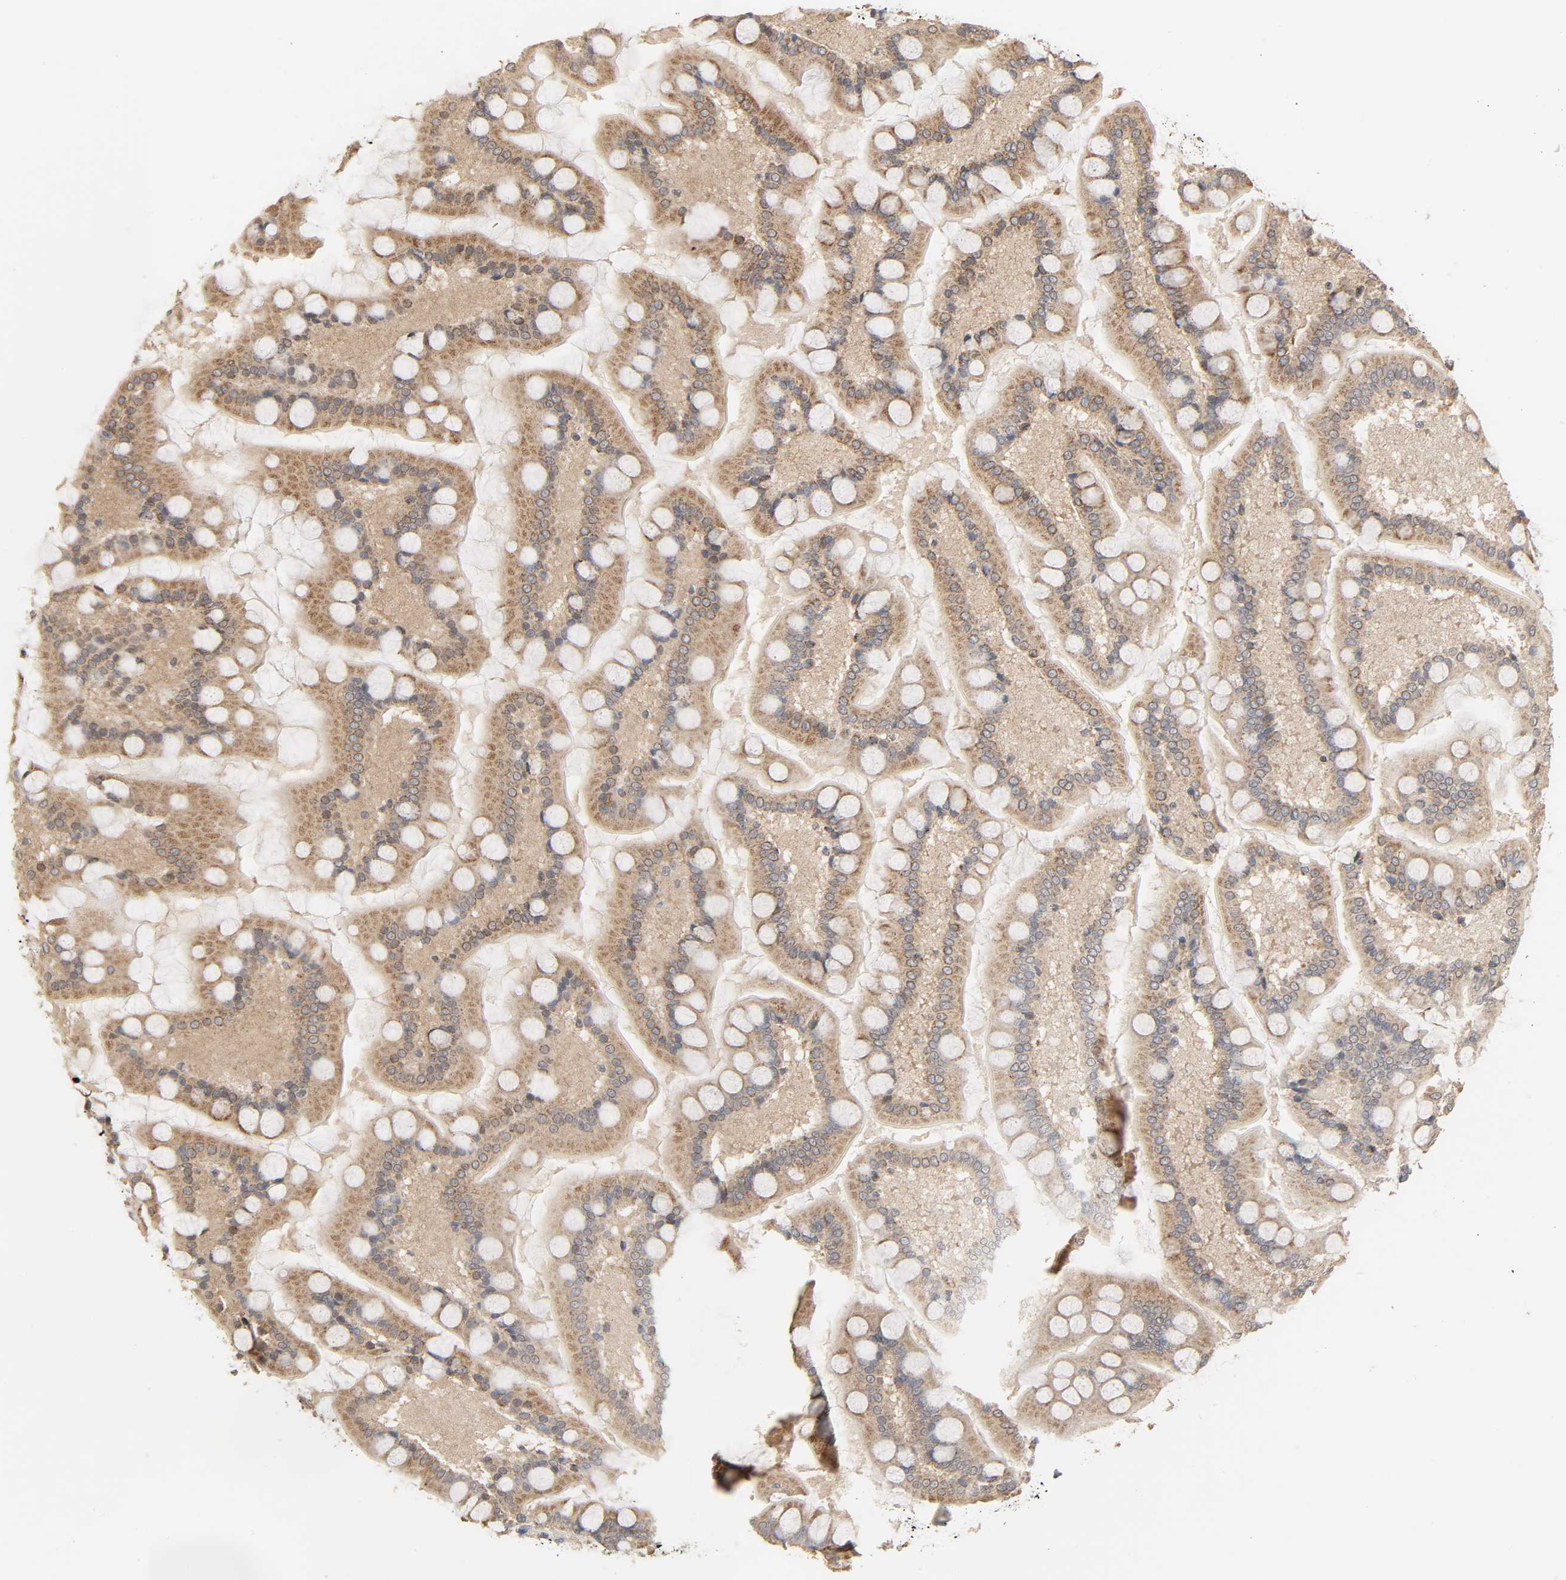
{"staining": {"intensity": "moderate", "quantity": ">75%", "location": "cytoplasmic/membranous"}, "tissue": "small intestine", "cell_type": "Glandular cells", "image_type": "normal", "snomed": [{"axis": "morphology", "description": "Normal tissue, NOS"}, {"axis": "topography", "description": "Small intestine"}], "caption": "Benign small intestine was stained to show a protein in brown. There is medium levels of moderate cytoplasmic/membranous staining in about >75% of glandular cells.", "gene": "CLEC4E", "patient": {"sex": "male", "age": 41}}